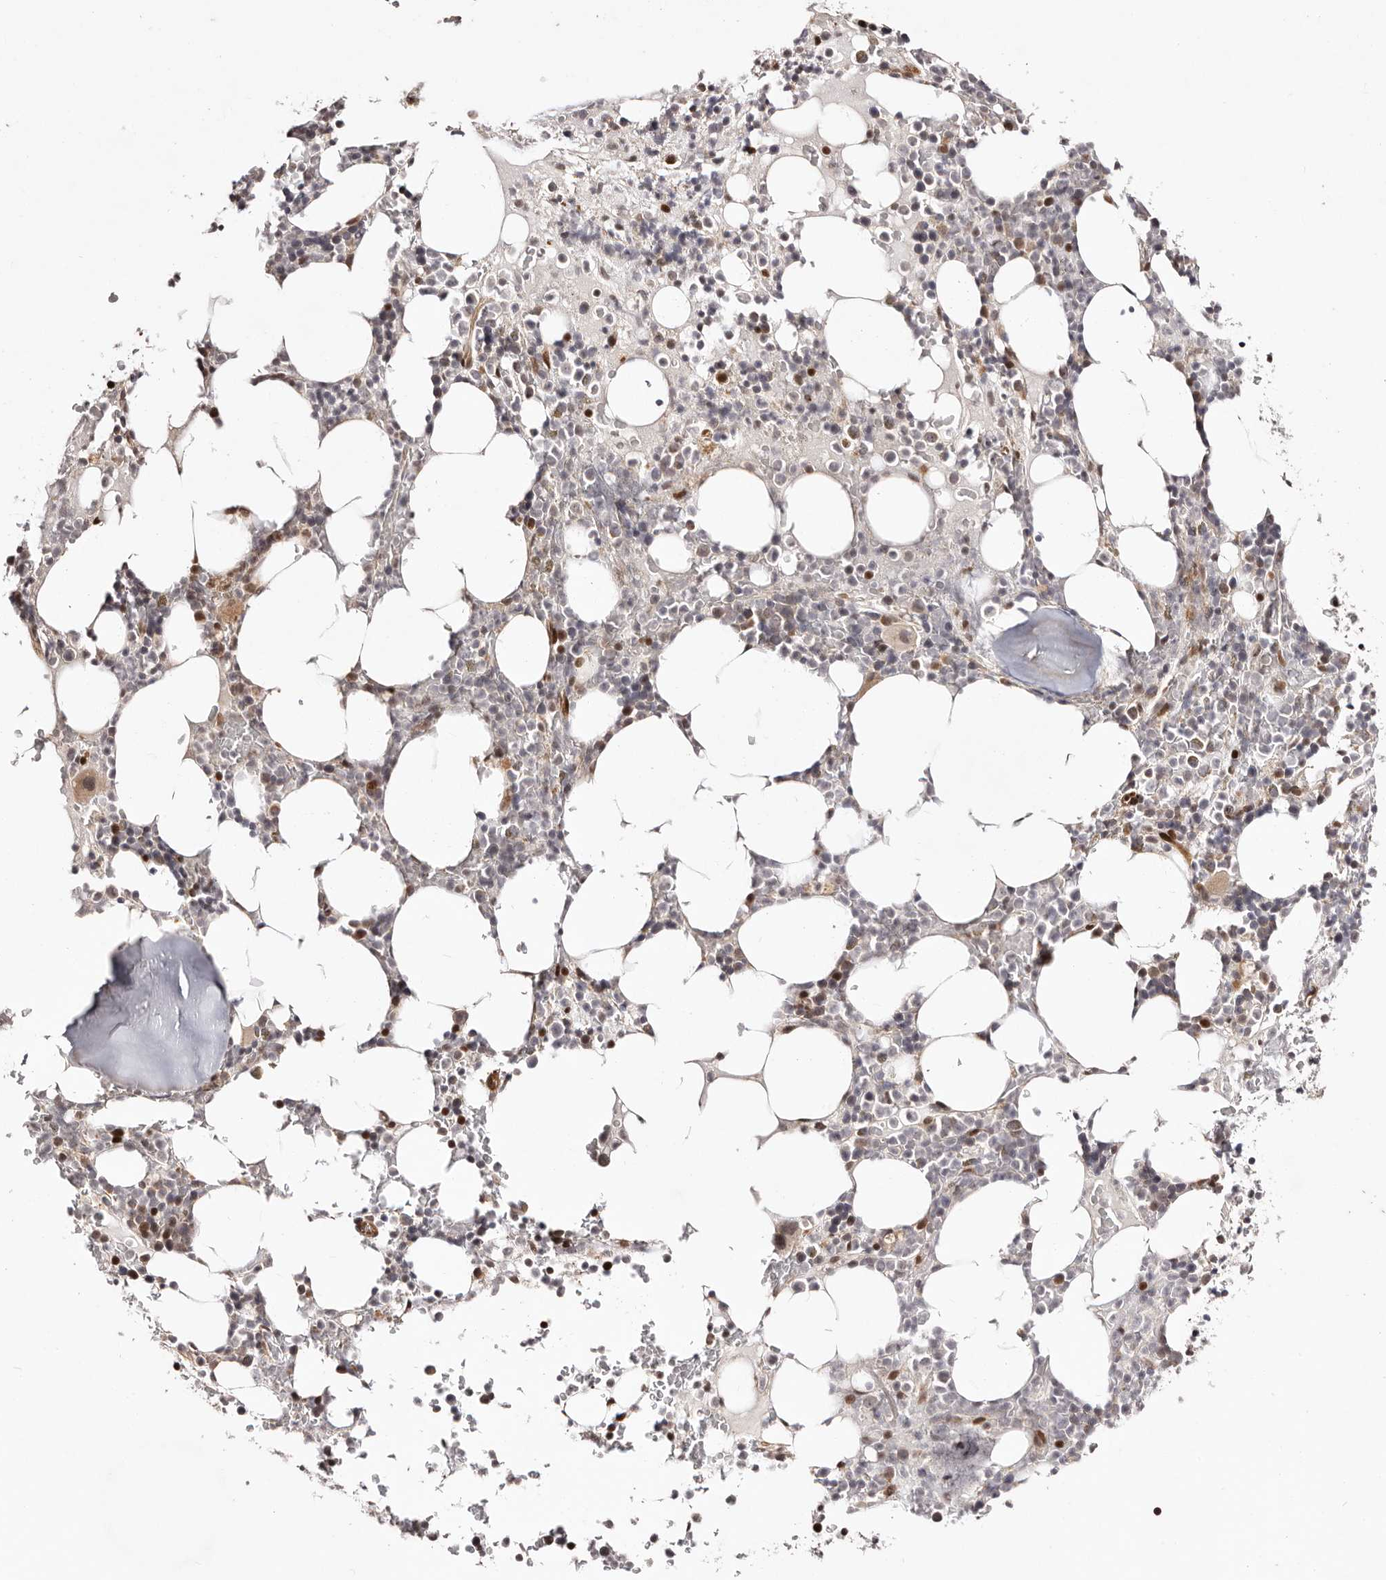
{"staining": {"intensity": "moderate", "quantity": "<25%", "location": "cytoplasmic/membranous"}, "tissue": "bone marrow", "cell_type": "Hematopoietic cells", "image_type": "normal", "snomed": [{"axis": "morphology", "description": "Normal tissue, NOS"}, {"axis": "topography", "description": "Bone marrow"}], "caption": "Immunohistochemical staining of unremarkable bone marrow displays <25% levels of moderate cytoplasmic/membranous protein expression in about <25% of hematopoietic cells.", "gene": "HIVEP3", "patient": {"sex": "male", "age": 58}}